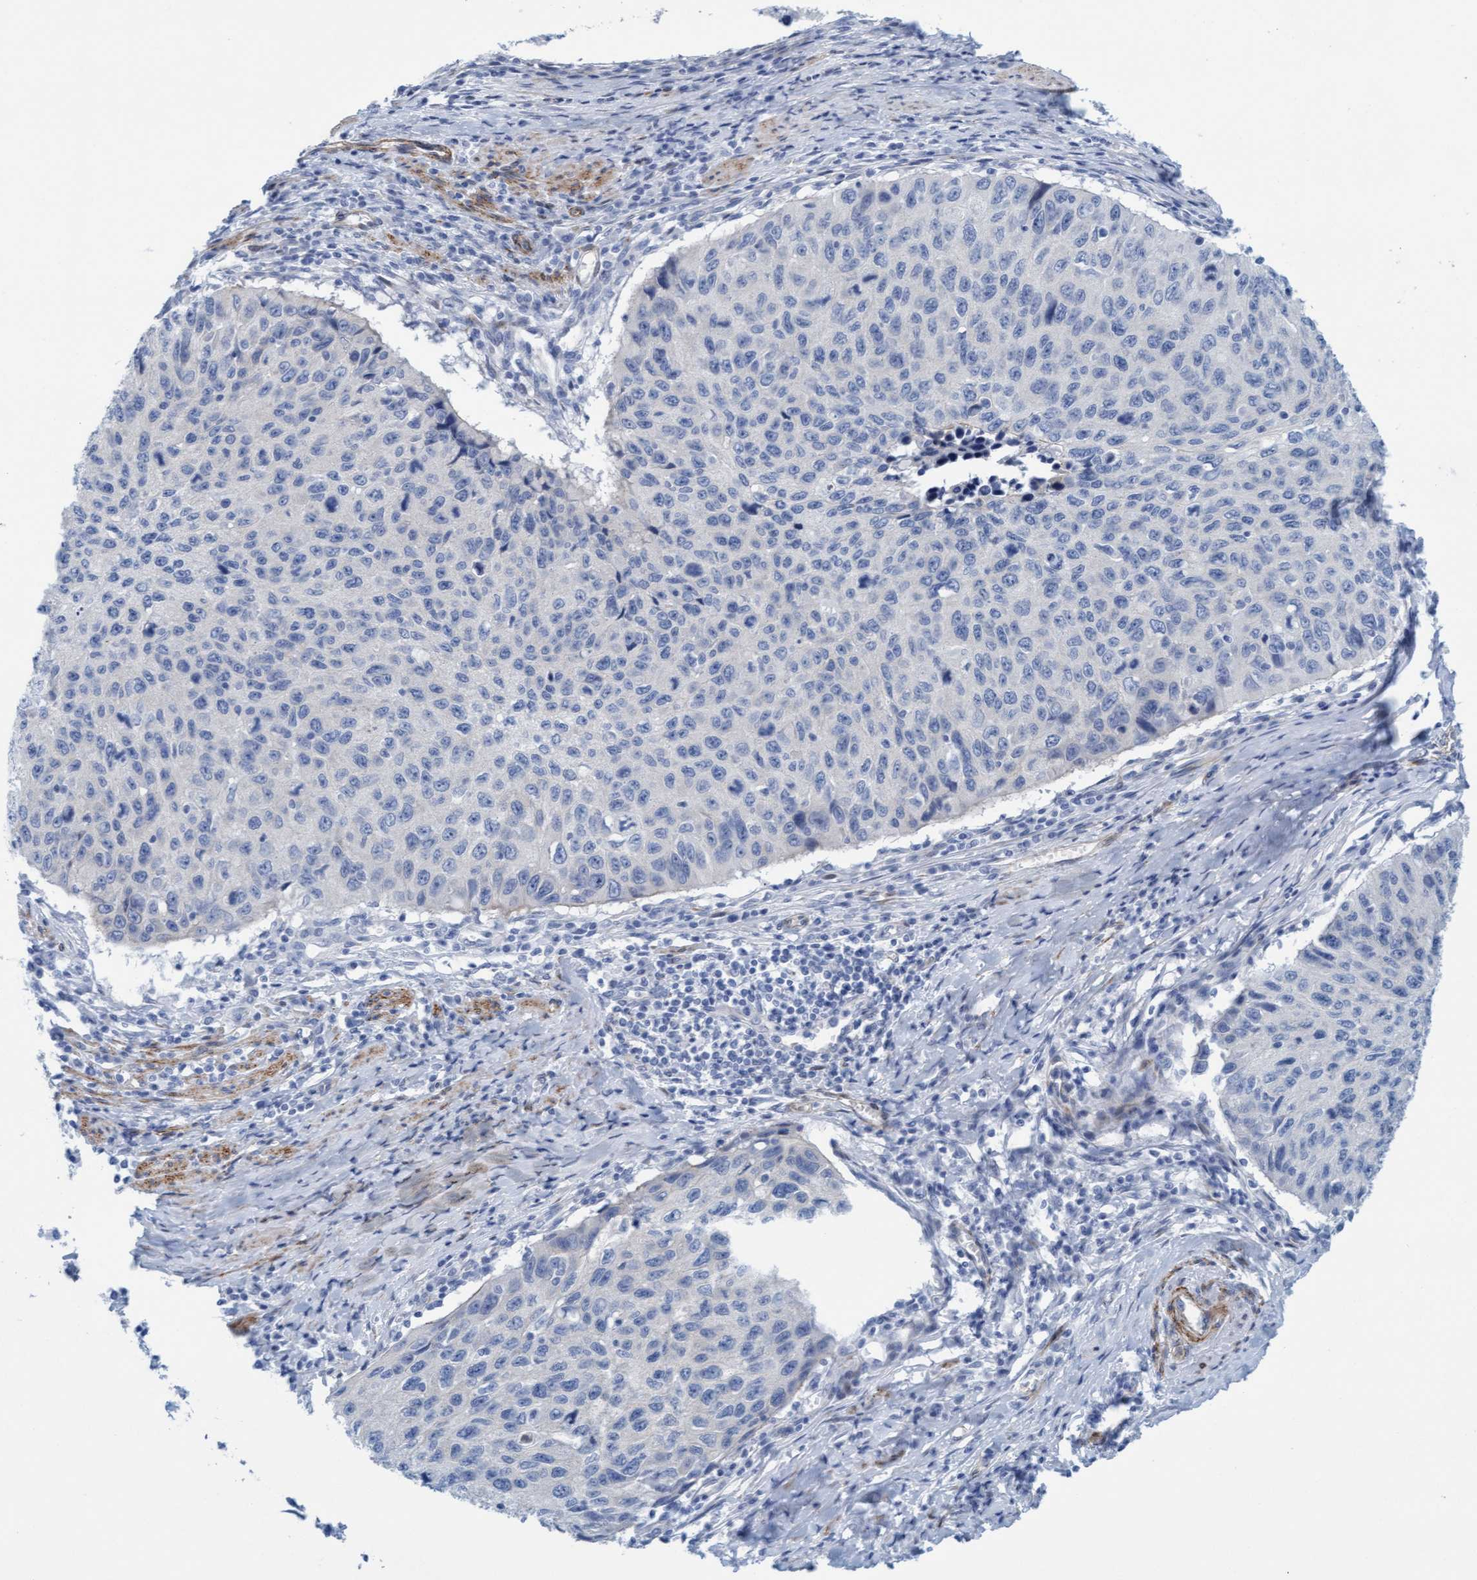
{"staining": {"intensity": "negative", "quantity": "none", "location": "none"}, "tissue": "cervical cancer", "cell_type": "Tumor cells", "image_type": "cancer", "snomed": [{"axis": "morphology", "description": "Squamous cell carcinoma, NOS"}, {"axis": "topography", "description": "Cervix"}], "caption": "IHC image of cervical cancer stained for a protein (brown), which demonstrates no staining in tumor cells.", "gene": "MTFR1", "patient": {"sex": "female", "age": 53}}